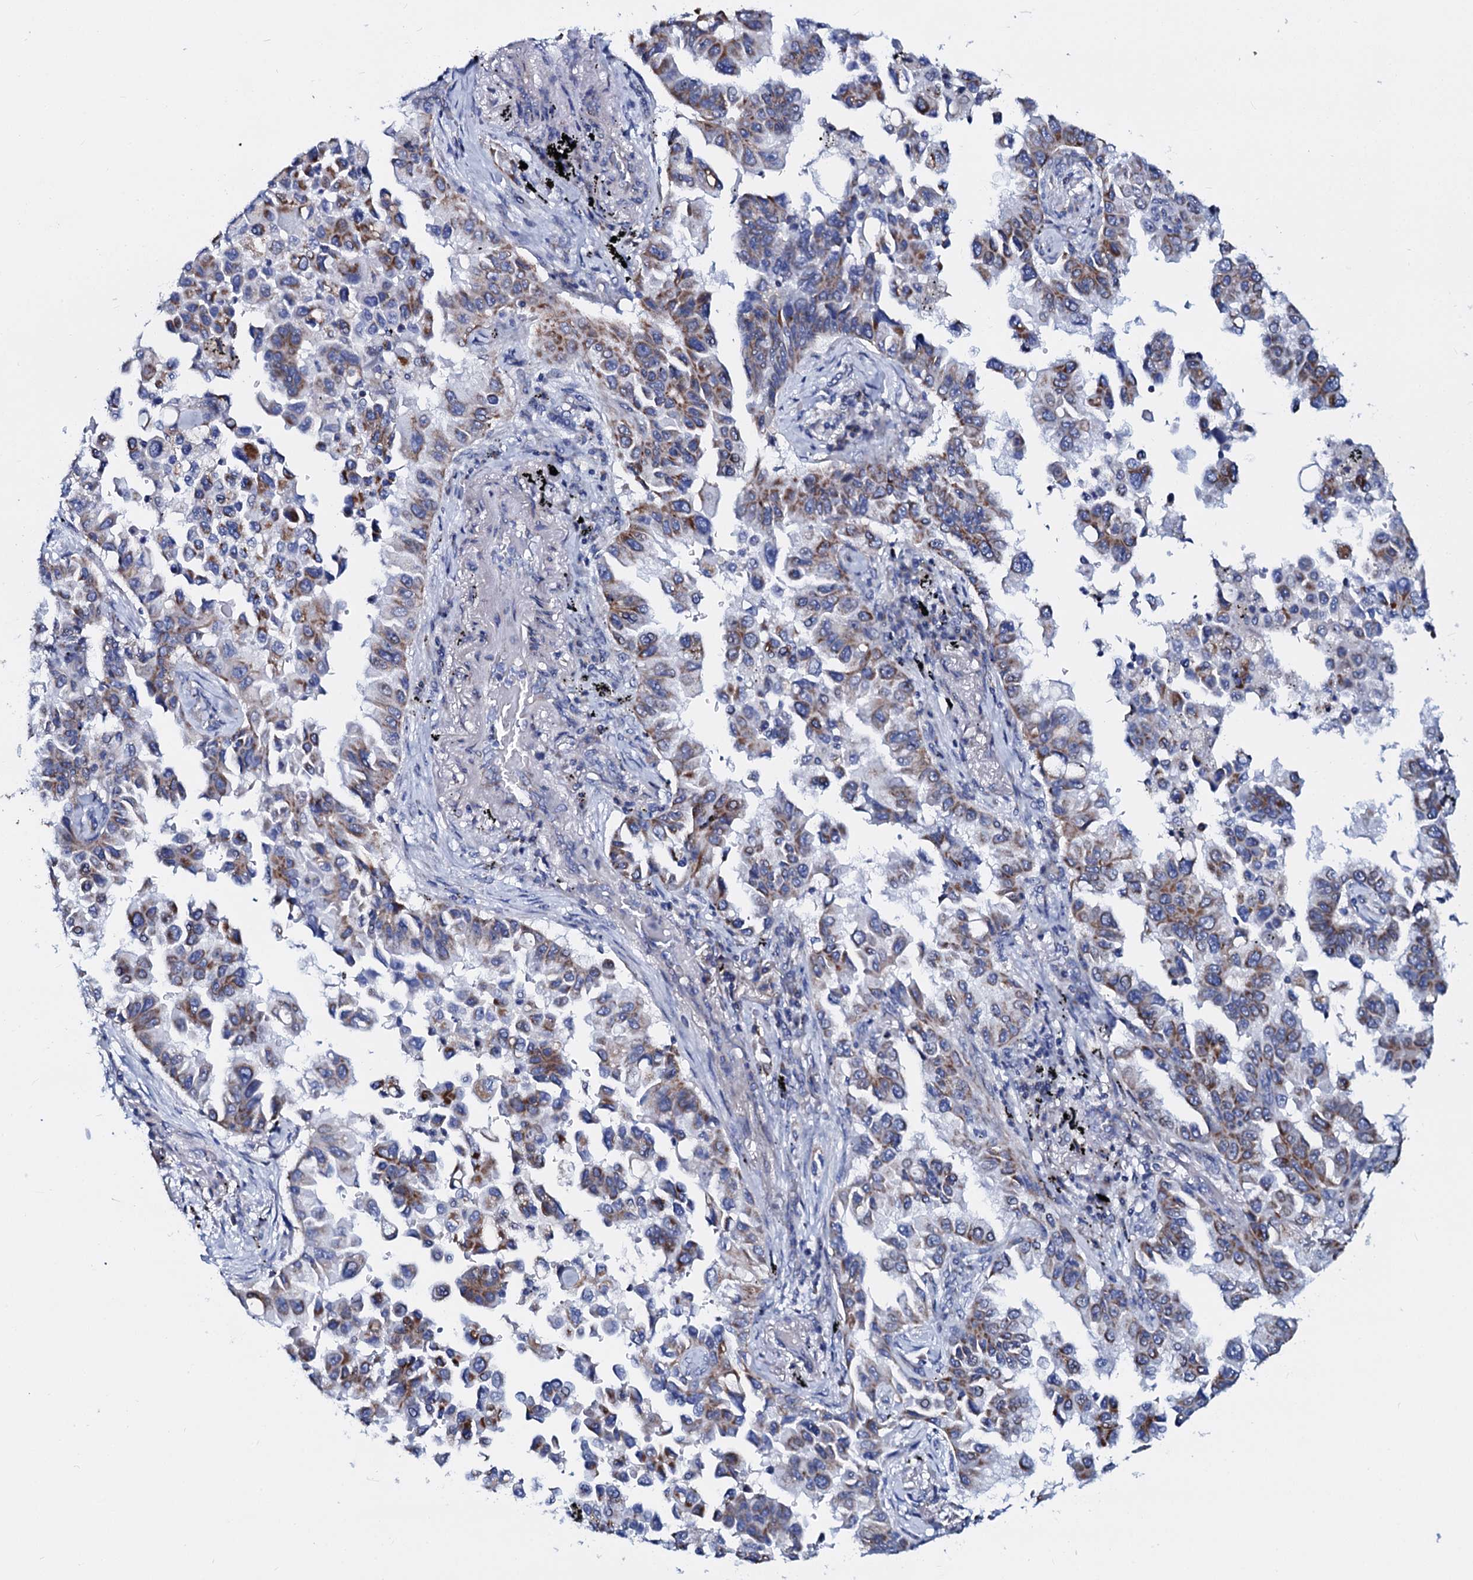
{"staining": {"intensity": "moderate", "quantity": "25%-75%", "location": "cytoplasmic/membranous"}, "tissue": "lung cancer", "cell_type": "Tumor cells", "image_type": "cancer", "snomed": [{"axis": "morphology", "description": "Adenocarcinoma, NOS"}, {"axis": "topography", "description": "Lung"}], "caption": "The immunohistochemical stain highlights moderate cytoplasmic/membranous expression in tumor cells of lung cancer tissue.", "gene": "SLC37A4", "patient": {"sex": "female", "age": 67}}